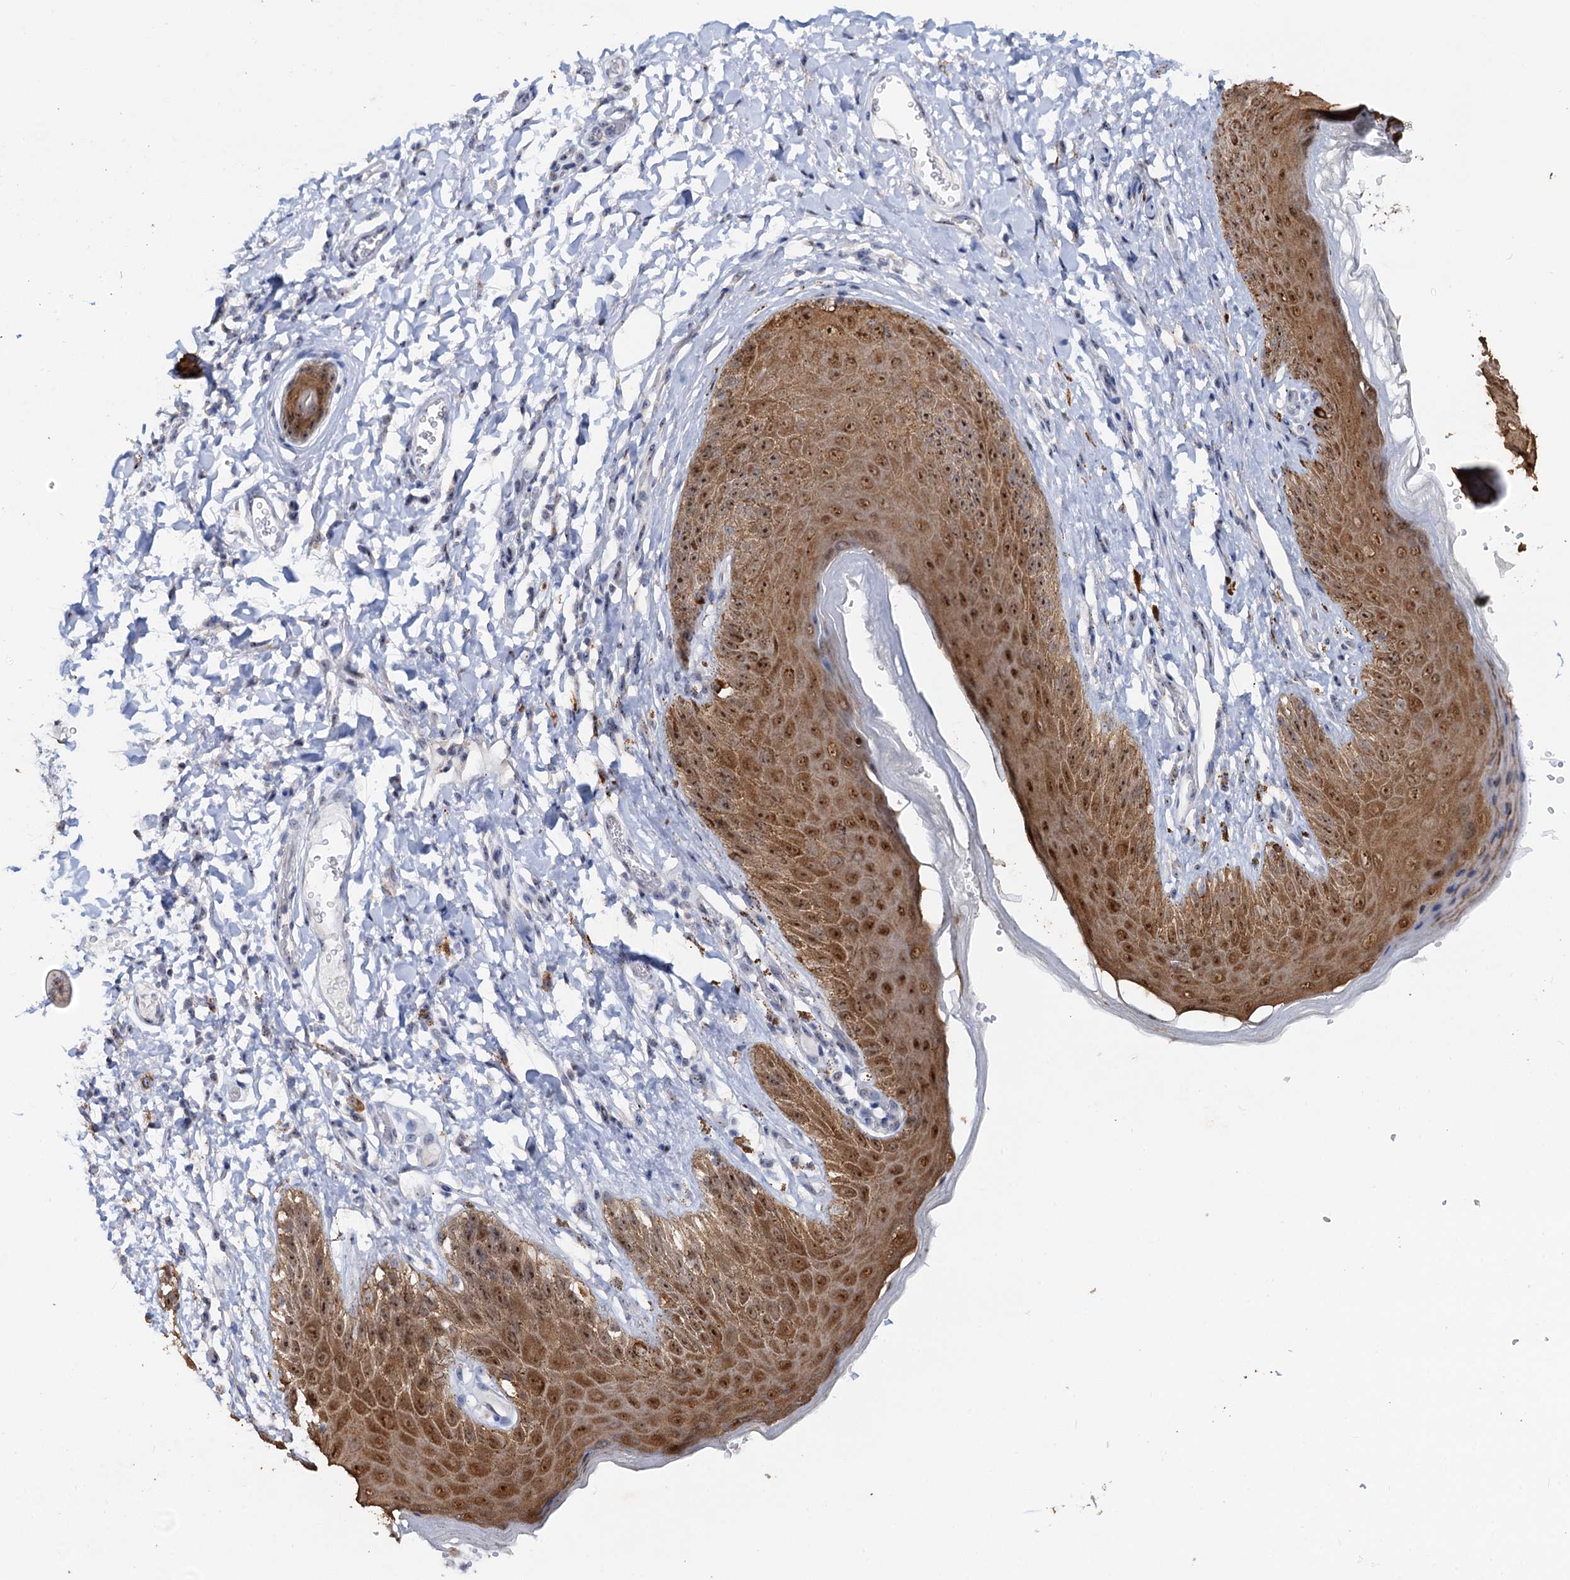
{"staining": {"intensity": "moderate", "quantity": ">75%", "location": "cytoplasmic/membranous,nuclear"}, "tissue": "skin", "cell_type": "Epidermal cells", "image_type": "normal", "snomed": [{"axis": "morphology", "description": "Normal tissue, NOS"}, {"axis": "topography", "description": "Anal"}], "caption": "Immunohistochemistry (IHC) image of benign human skin stained for a protein (brown), which shows medium levels of moderate cytoplasmic/membranous,nuclear positivity in about >75% of epidermal cells.", "gene": "C2CD3", "patient": {"sex": "male", "age": 44}}